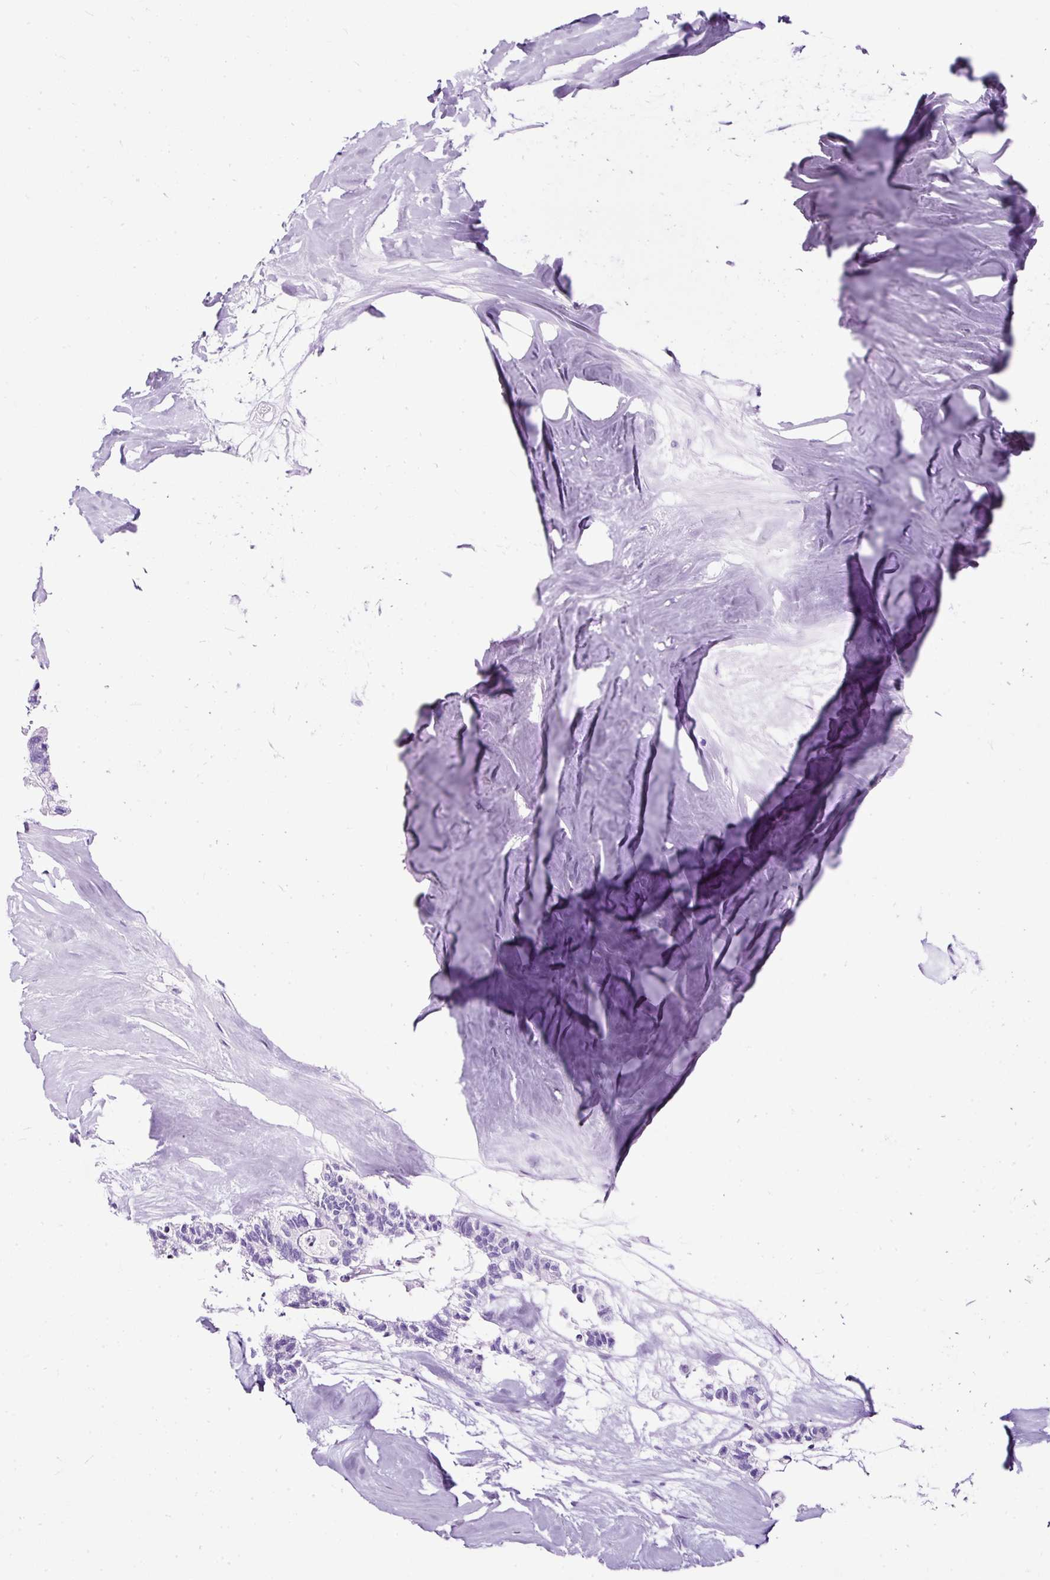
{"staining": {"intensity": "negative", "quantity": "none", "location": "none"}, "tissue": "colorectal cancer", "cell_type": "Tumor cells", "image_type": "cancer", "snomed": [{"axis": "morphology", "description": "Adenocarcinoma, NOS"}, {"axis": "topography", "description": "Colon"}, {"axis": "topography", "description": "Rectum"}], "caption": "The immunohistochemistry (IHC) photomicrograph has no significant expression in tumor cells of colorectal cancer tissue.", "gene": "NTS", "patient": {"sex": "male", "age": 57}}